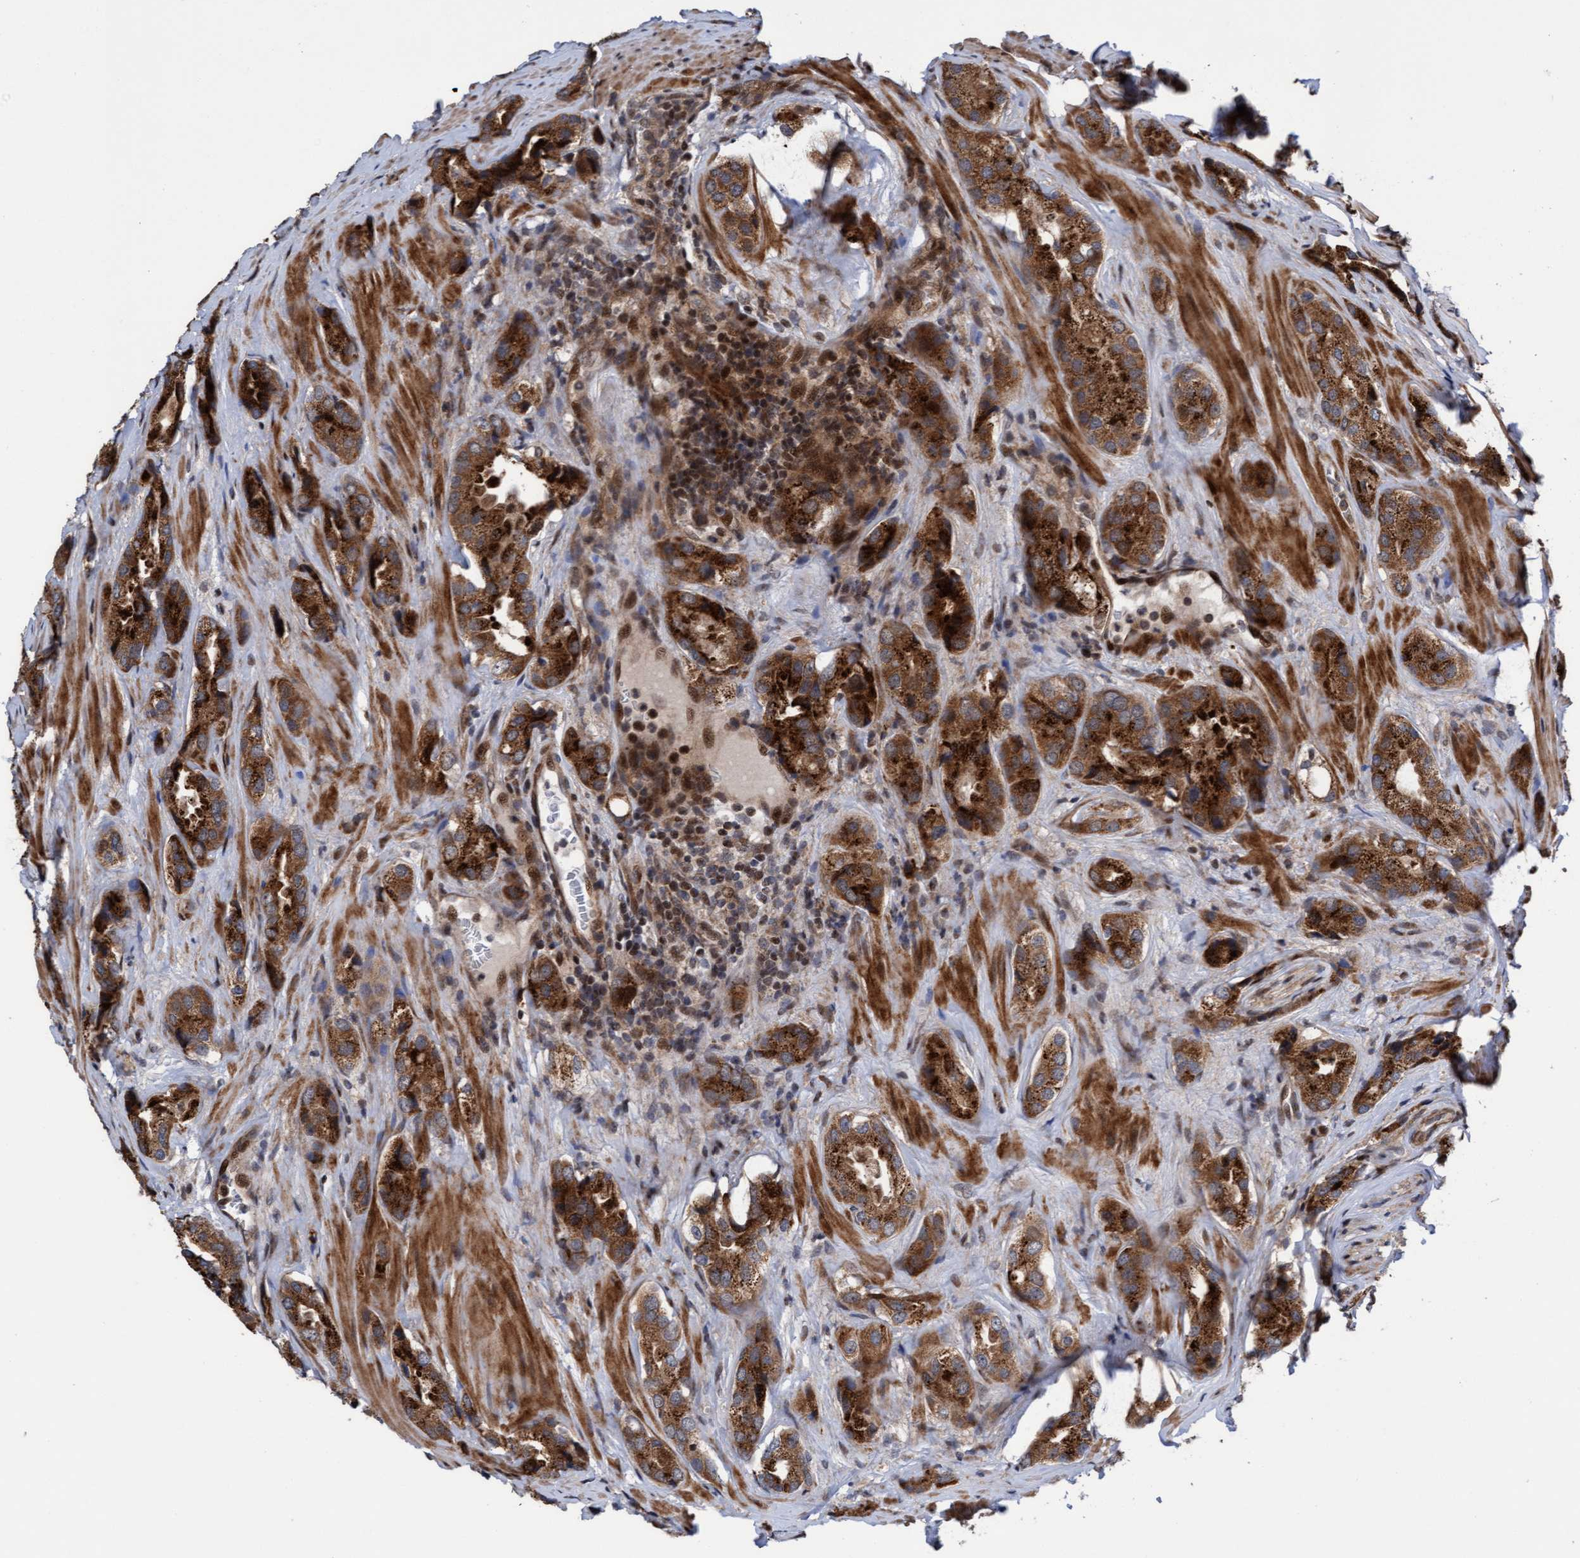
{"staining": {"intensity": "strong", "quantity": ">75%", "location": "cytoplasmic/membranous"}, "tissue": "prostate cancer", "cell_type": "Tumor cells", "image_type": "cancer", "snomed": [{"axis": "morphology", "description": "Adenocarcinoma, High grade"}, {"axis": "topography", "description": "Prostate"}], "caption": "Immunohistochemical staining of prostate cancer (adenocarcinoma (high-grade)) reveals high levels of strong cytoplasmic/membranous positivity in about >75% of tumor cells.", "gene": "ITFG1", "patient": {"sex": "male", "age": 63}}